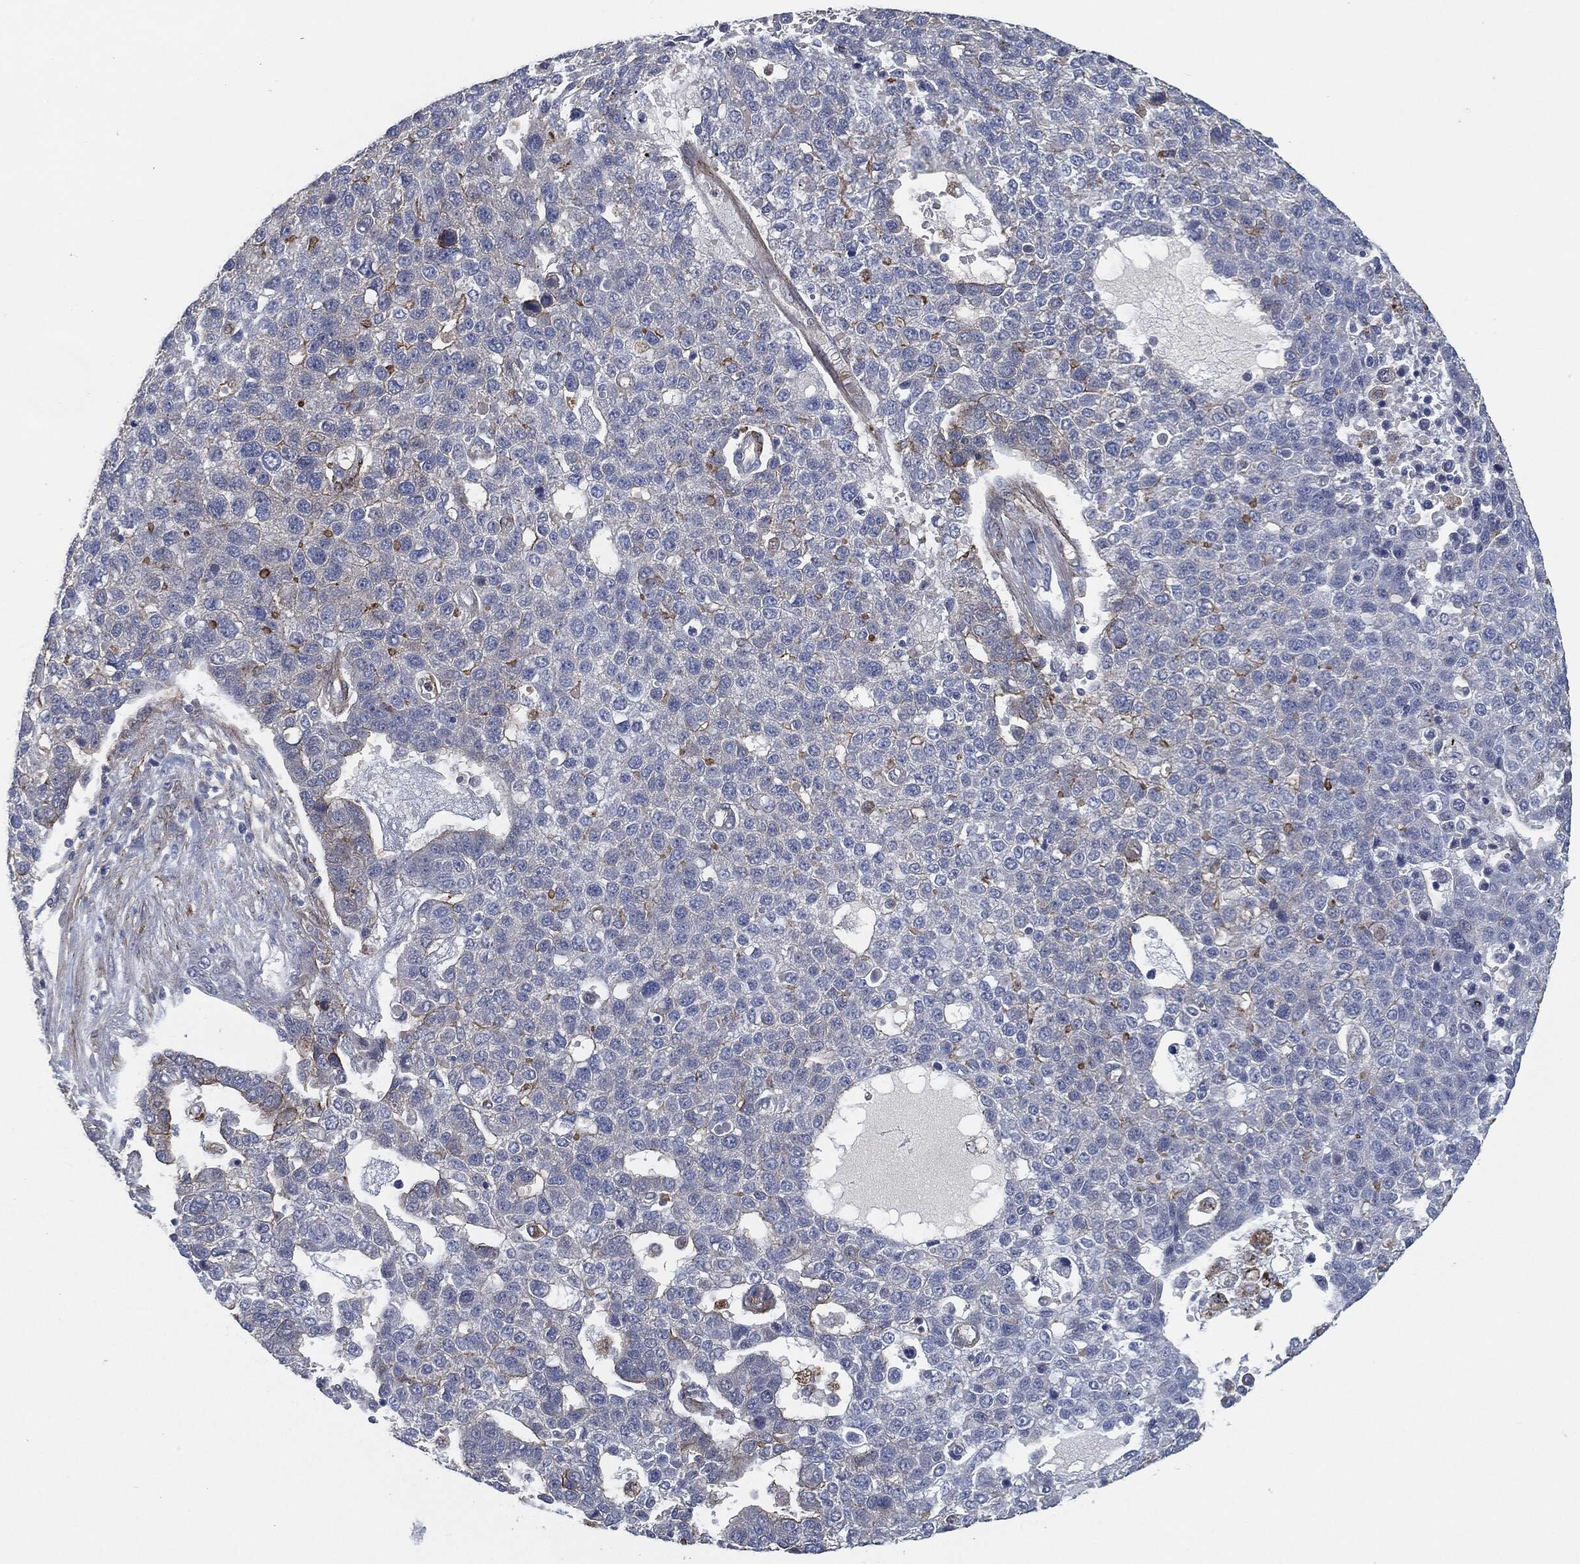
{"staining": {"intensity": "strong", "quantity": "<25%", "location": "cytoplasmic/membranous"}, "tissue": "pancreatic cancer", "cell_type": "Tumor cells", "image_type": "cancer", "snomed": [{"axis": "morphology", "description": "Adenocarcinoma, NOS"}, {"axis": "topography", "description": "Pancreas"}], "caption": "Tumor cells exhibit medium levels of strong cytoplasmic/membranous staining in approximately <25% of cells in pancreatic cancer.", "gene": "SVIL", "patient": {"sex": "female", "age": 61}}